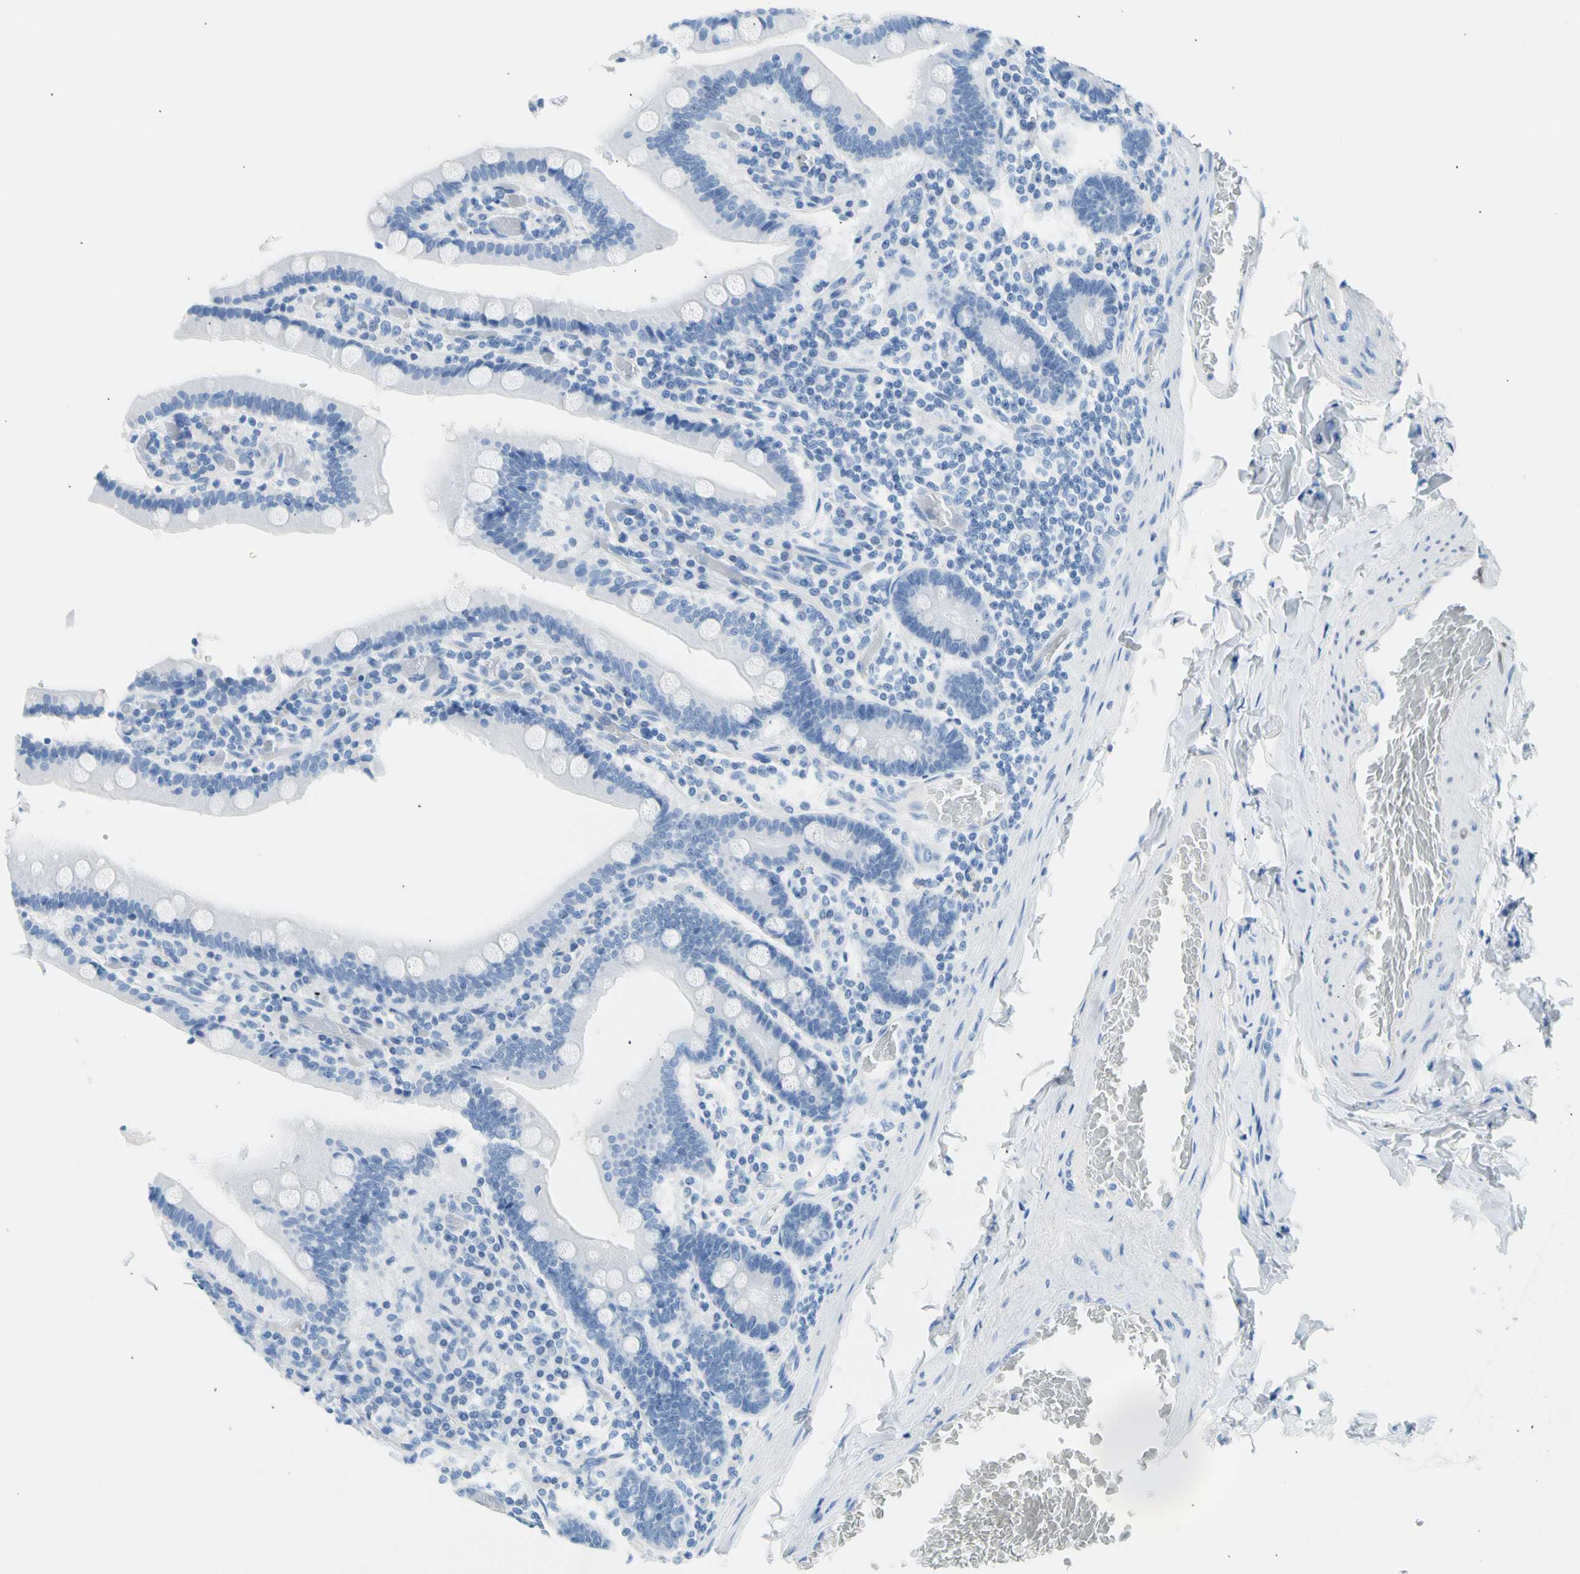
{"staining": {"intensity": "negative", "quantity": "none", "location": "none"}, "tissue": "duodenum", "cell_type": "Glandular cells", "image_type": "normal", "snomed": [{"axis": "morphology", "description": "Normal tissue, NOS"}, {"axis": "topography", "description": "Duodenum"}], "caption": "Immunohistochemistry histopathology image of unremarkable duodenum: duodenum stained with DAB displays no significant protein staining in glandular cells.", "gene": "CEL", "patient": {"sex": "female", "age": 53}}